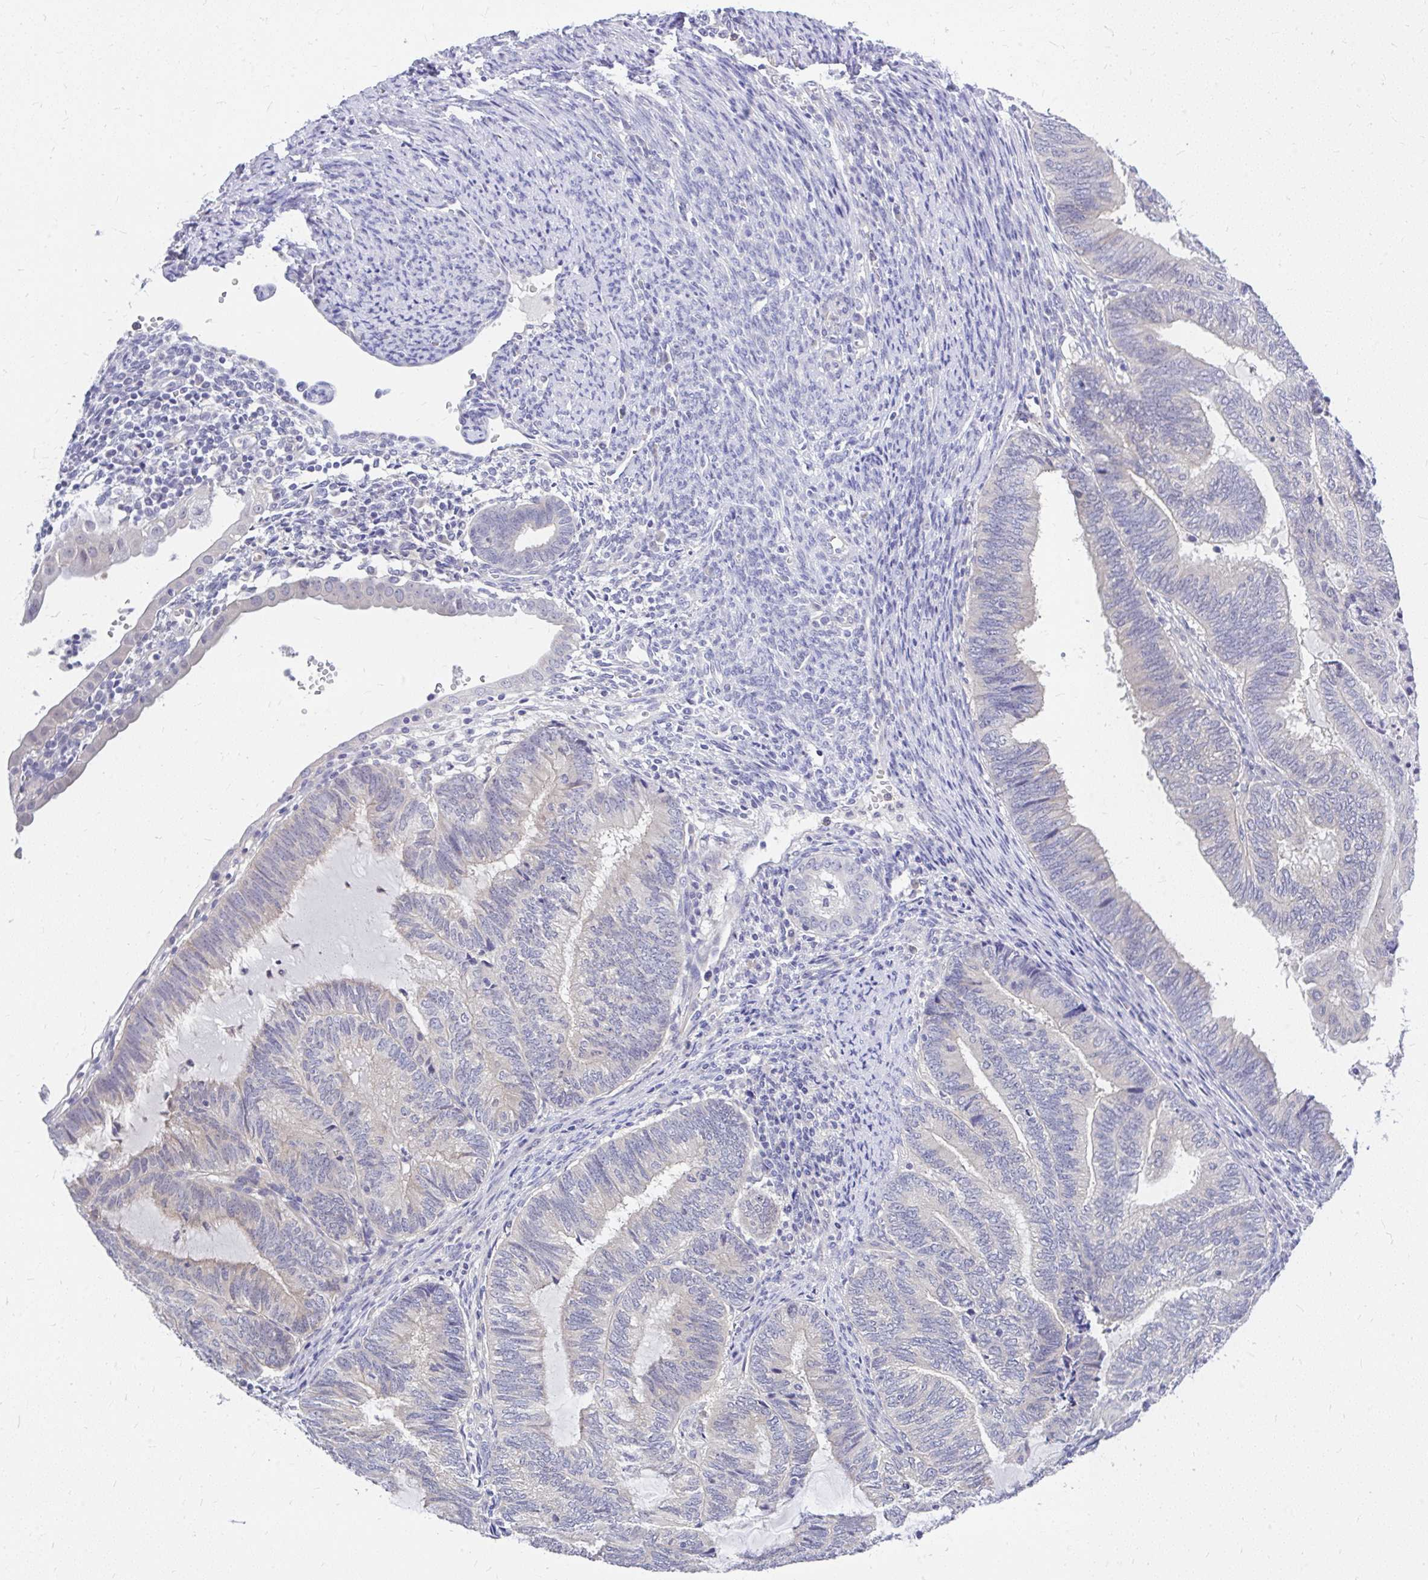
{"staining": {"intensity": "negative", "quantity": "none", "location": "none"}, "tissue": "endometrial cancer", "cell_type": "Tumor cells", "image_type": "cancer", "snomed": [{"axis": "morphology", "description": "Adenocarcinoma, NOS"}, {"axis": "topography", "description": "Uterus"}, {"axis": "topography", "description": "Endometrium"}], "caption": "This is an IHC photomicrograph of endometrial cancer (adenocarcinoma). There is no positivity in tumor cells.", "gene": "MAP1LC3A", "patient": {"sex": "female", "age": 70}}